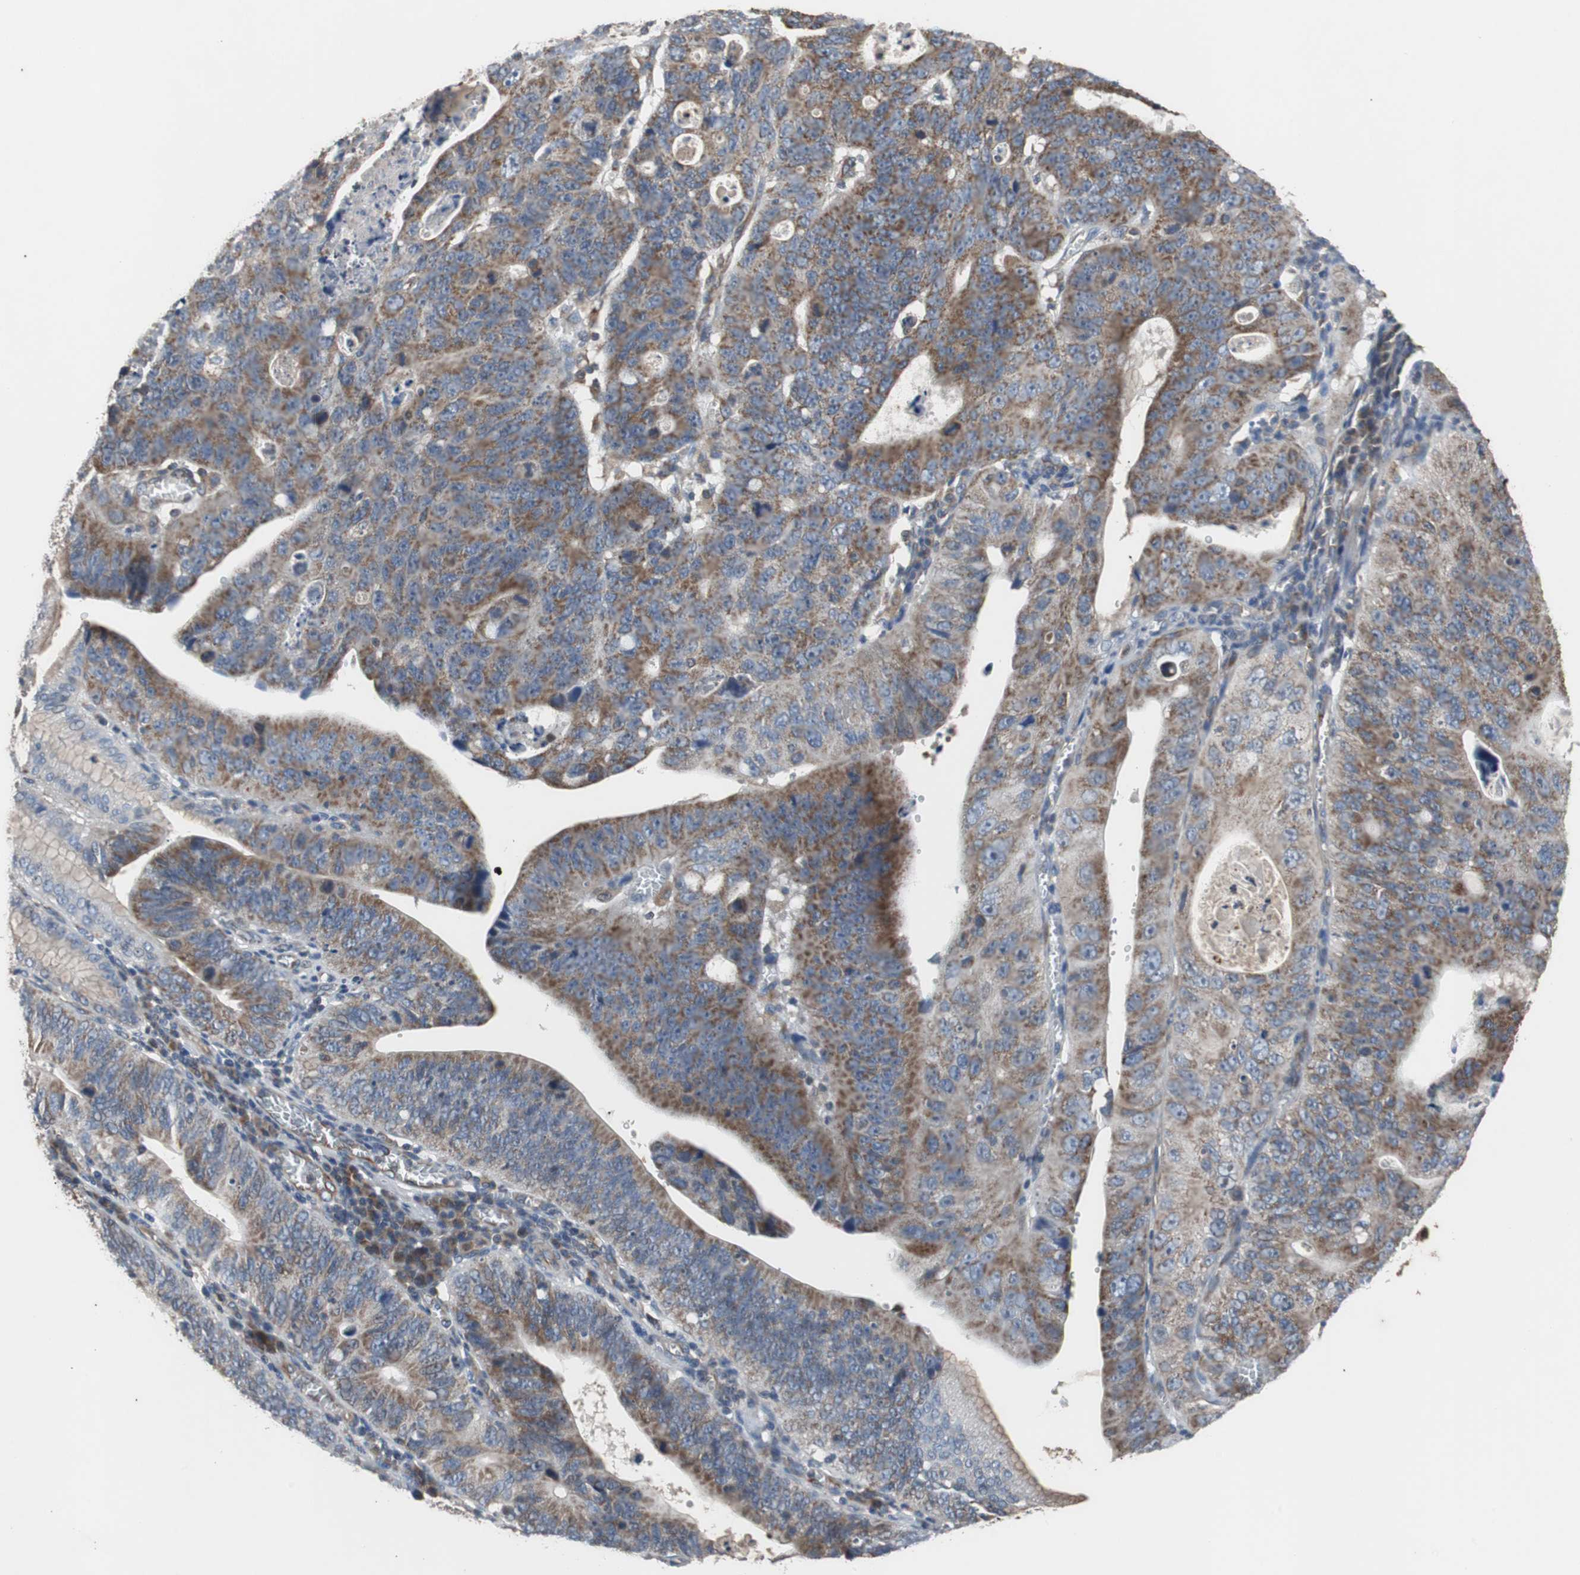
{"staining": {"intensity": "moderate", "quantity": ">75%", "location": "cytoplasmic/membranous"}, "tissue": "stomach cancer", "cell_type": "Tumor cells", "image_type": "cancer", "snomed": [{"axis": "morphology", "description": "Adenocarcinoma, NOS"}, {"axis": "topography", "description": "Stomach"}], "caption": "Human adenocarcinoma (stomach) stained for a protein (brown) displays moderate cytoplasmic/membranous positive expression in about >75% of tumor cells.", "gene": "ACTR3", "patient": {"sex": "male", "age": 59}}